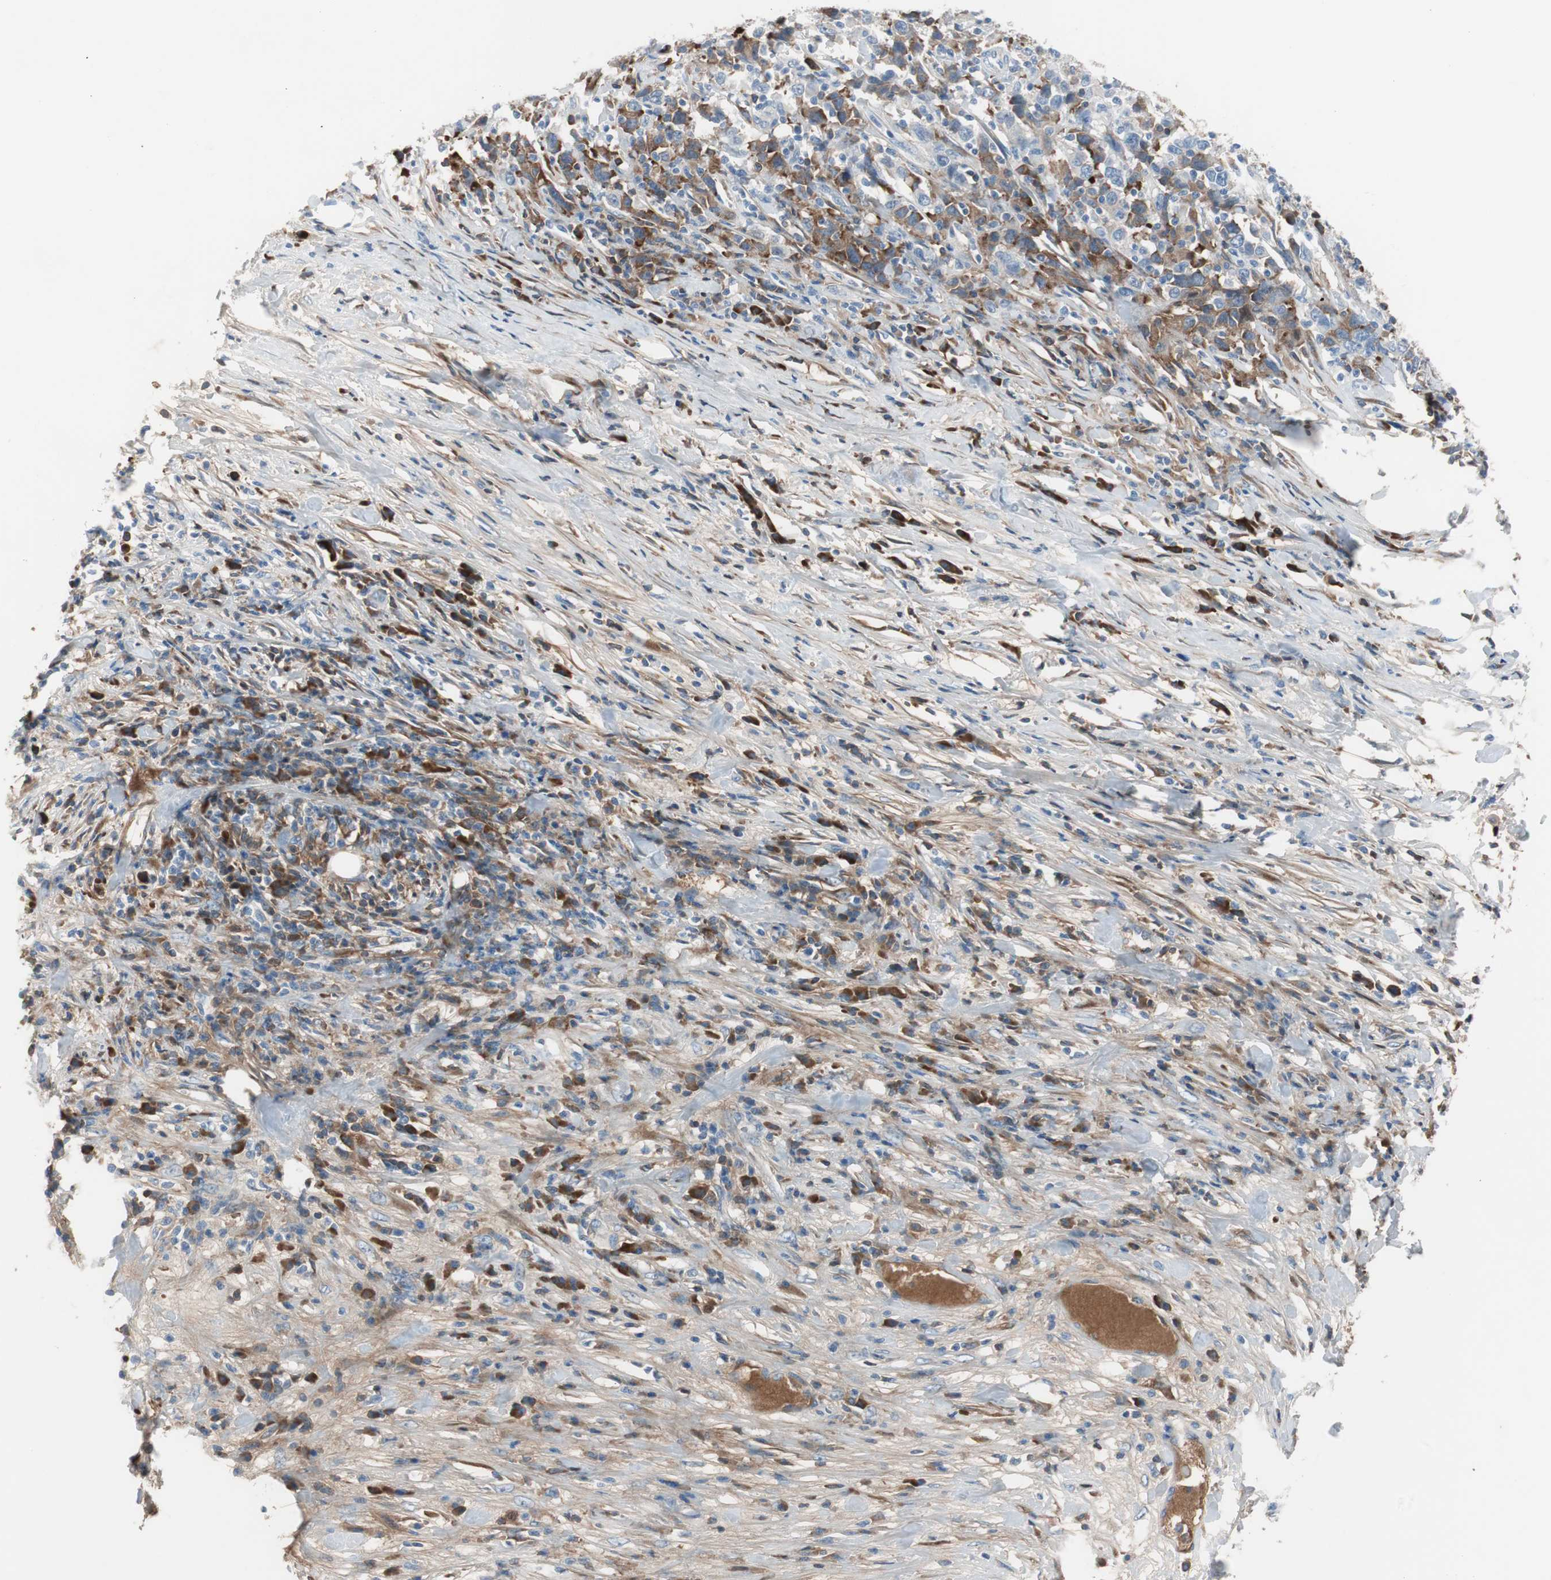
{"staining": {"intensity": "moderate", "quantity": "25%-75%", "location": "cytoplasmic/membranous"}, "tissue": "urothelial cancer", "cell_type": "Tumor cells", "image_type": "cancer", "snomed": [{"axis": "morphology", "description": "Urothelial carcinoma, High grade"}, {"axis": "topography", "description": "Urinary bladder"}], "caption": "Immunohistochemistry micrograph of neoplastic tissue: human urothelial carcinoma (high-grade) stained using IHC displays medium levels of moderate protein expression localized specifically in the cytoplasmic/membranous of tumor cells, appearing as a cytoplasmic/membranous brown color.", "gene": "SERPINF1", "patient": {"sex": "male", "age": 61}}